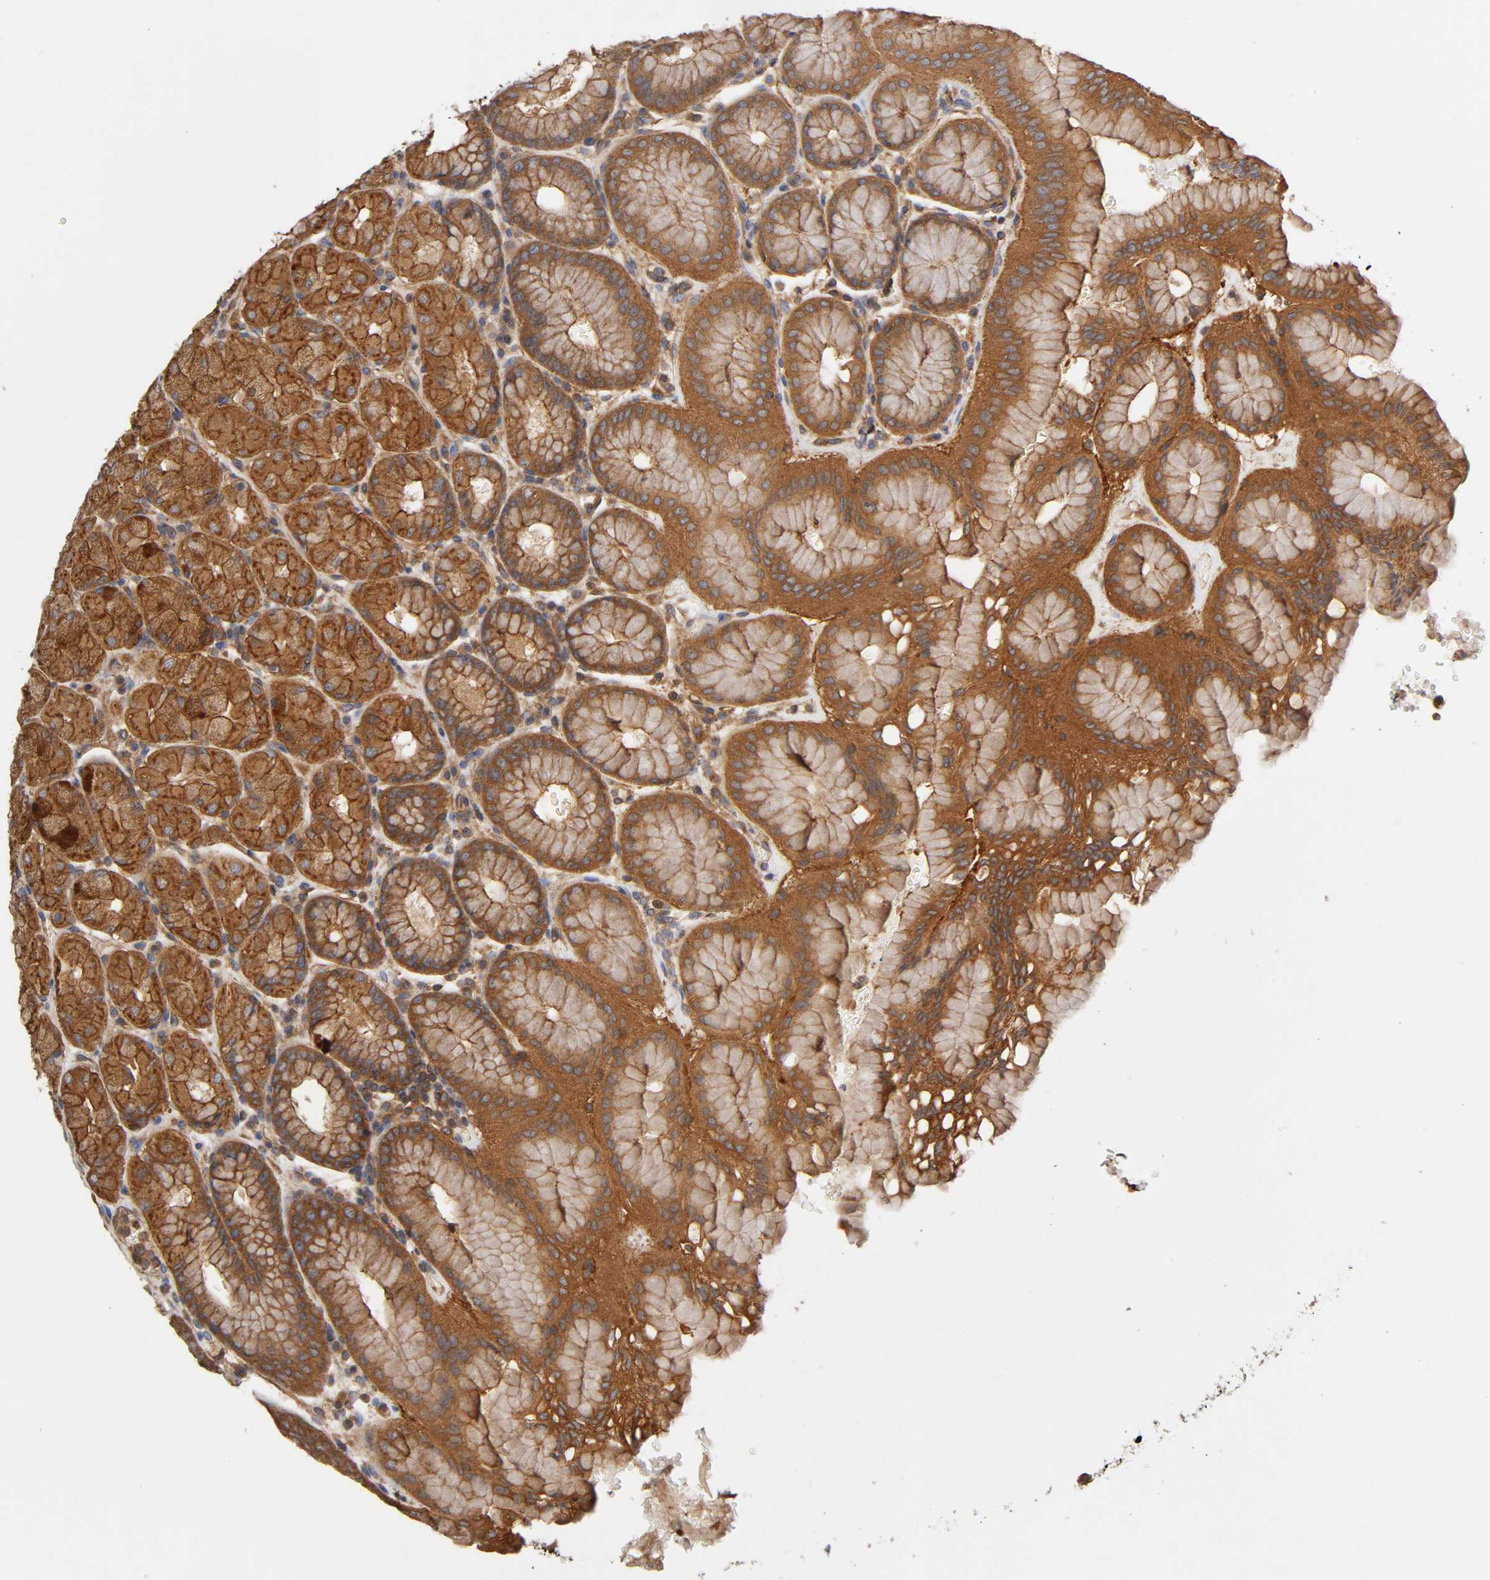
{"staining": {"intensity": "strong", "quantity": ">75%", "location": "cytoplasmic/membranous"}, "tissue": "stomach", "cell_type": "Glandular cells", "image_type": "normal", "snomed": [{"axis": "morphology", "description": "Normal tissue, NOS"}, {"axis": "topography", "description": "Stomach, upper"}, {"axis": "topography", "description": "Stomach"}], "caption": "Protein staining of benign stomach exhibits strong cytoplasmic/membranous expression in about >75% of glandular cells. (Stains: DAB (3,3'-diaminobenzidine) in brown, nuclei in blue, Microscopy: brightfield microscopy at high magnification).", "gene": "LAMTOR2", "patient": {"sex": "male", "age": 76}}